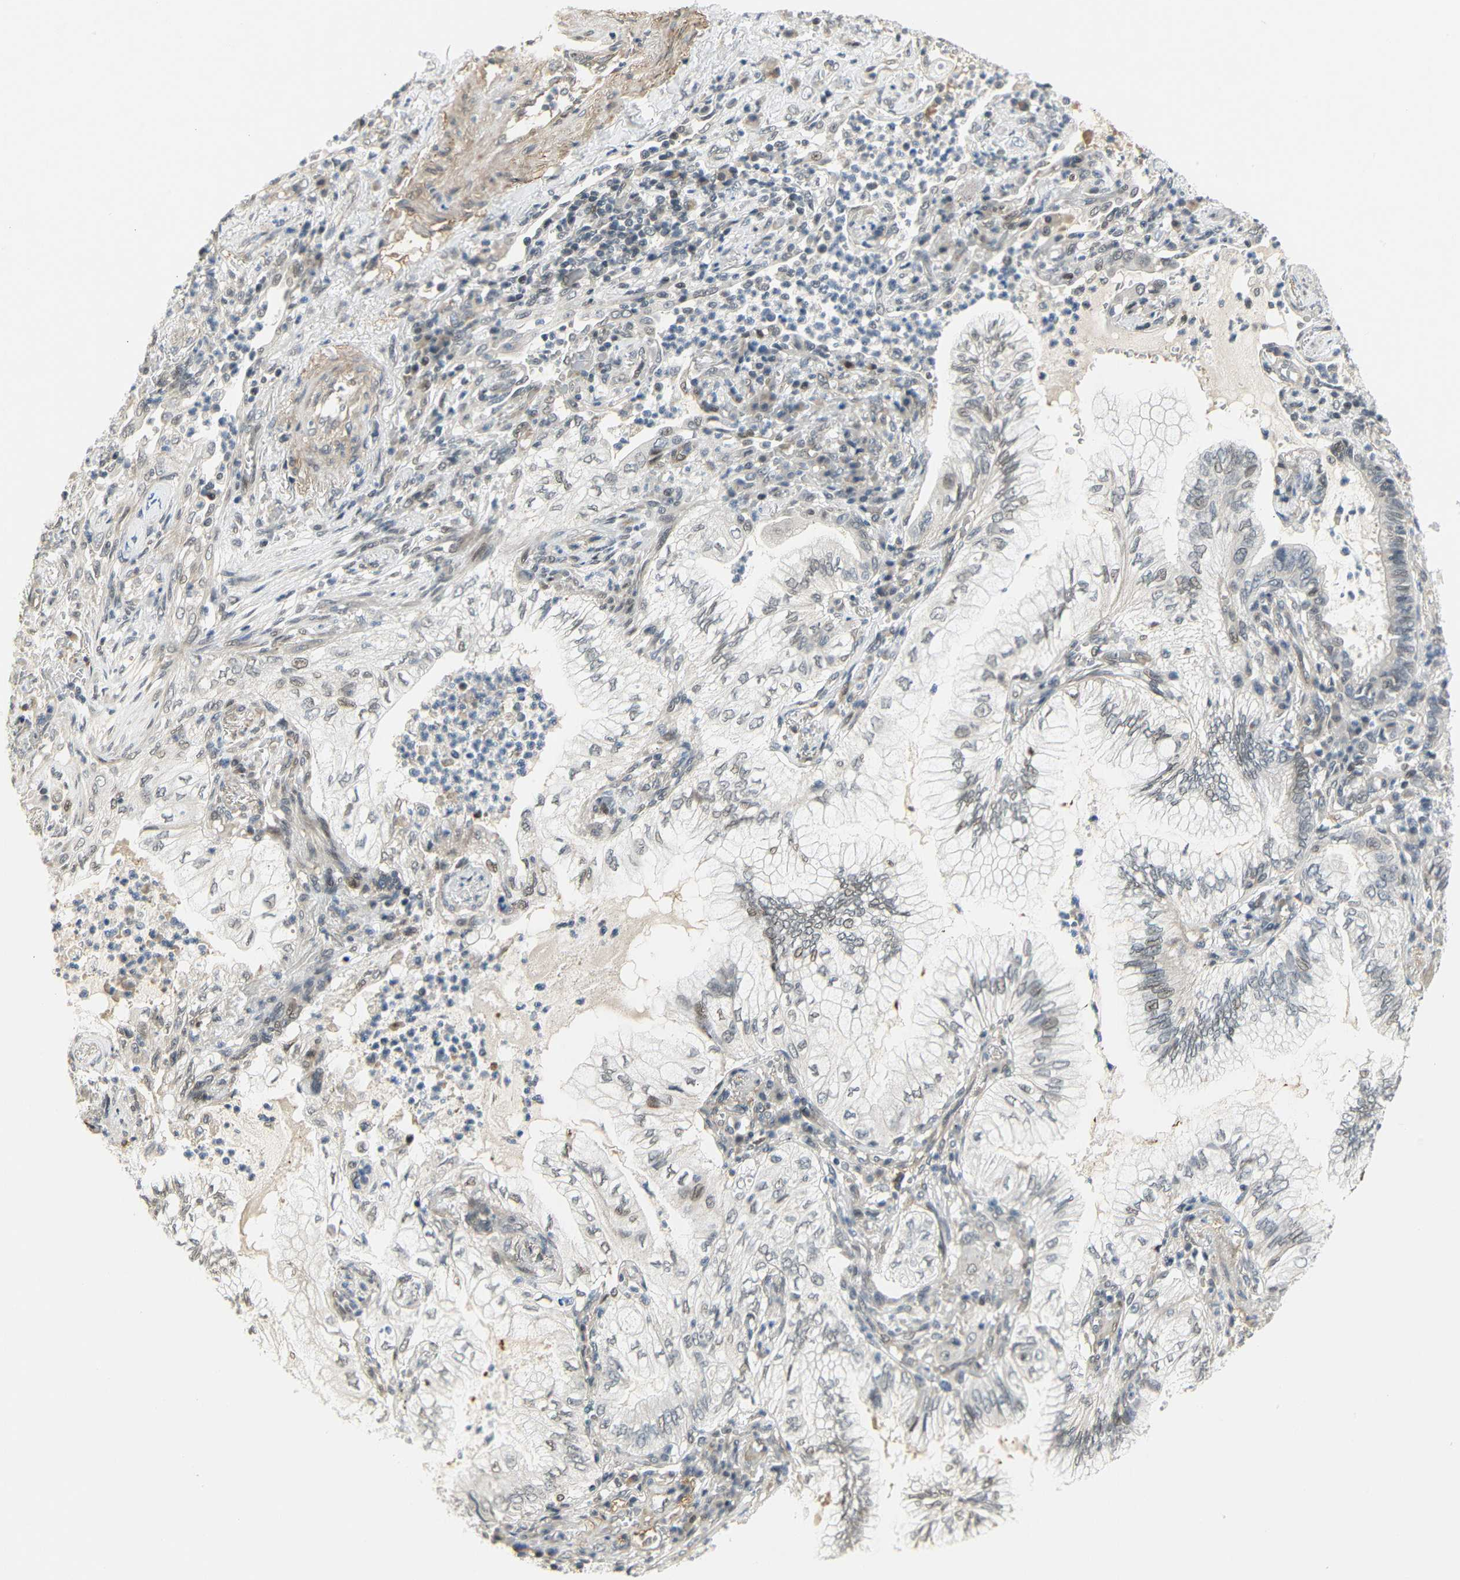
{"staining": {"intensity": "weak", "quantity": "25%-75%", "location": "nuclear"}, "tissue": "lung cancer", "cell_type": "Tumor cells", "image_type": "cancer", "snomed": [{"axis": "morphology", "description": "Normal tissue, NOS"}, {"axis": "morphology", "description": "Adenocarcinoma, NOS"}, {"axis": "topography", "description": "Bronchus"}, {"axis": "topography", "description": "Lung"}], "caption": "Lung cancer (adenocarcinoma) was stained to show a protein in brown. There is low levels of weak nuclear positivity in approximately 25%-75% of tumor cells.", "gene": "IMPG2", "patient": {"sex": "female", "age": 70}}